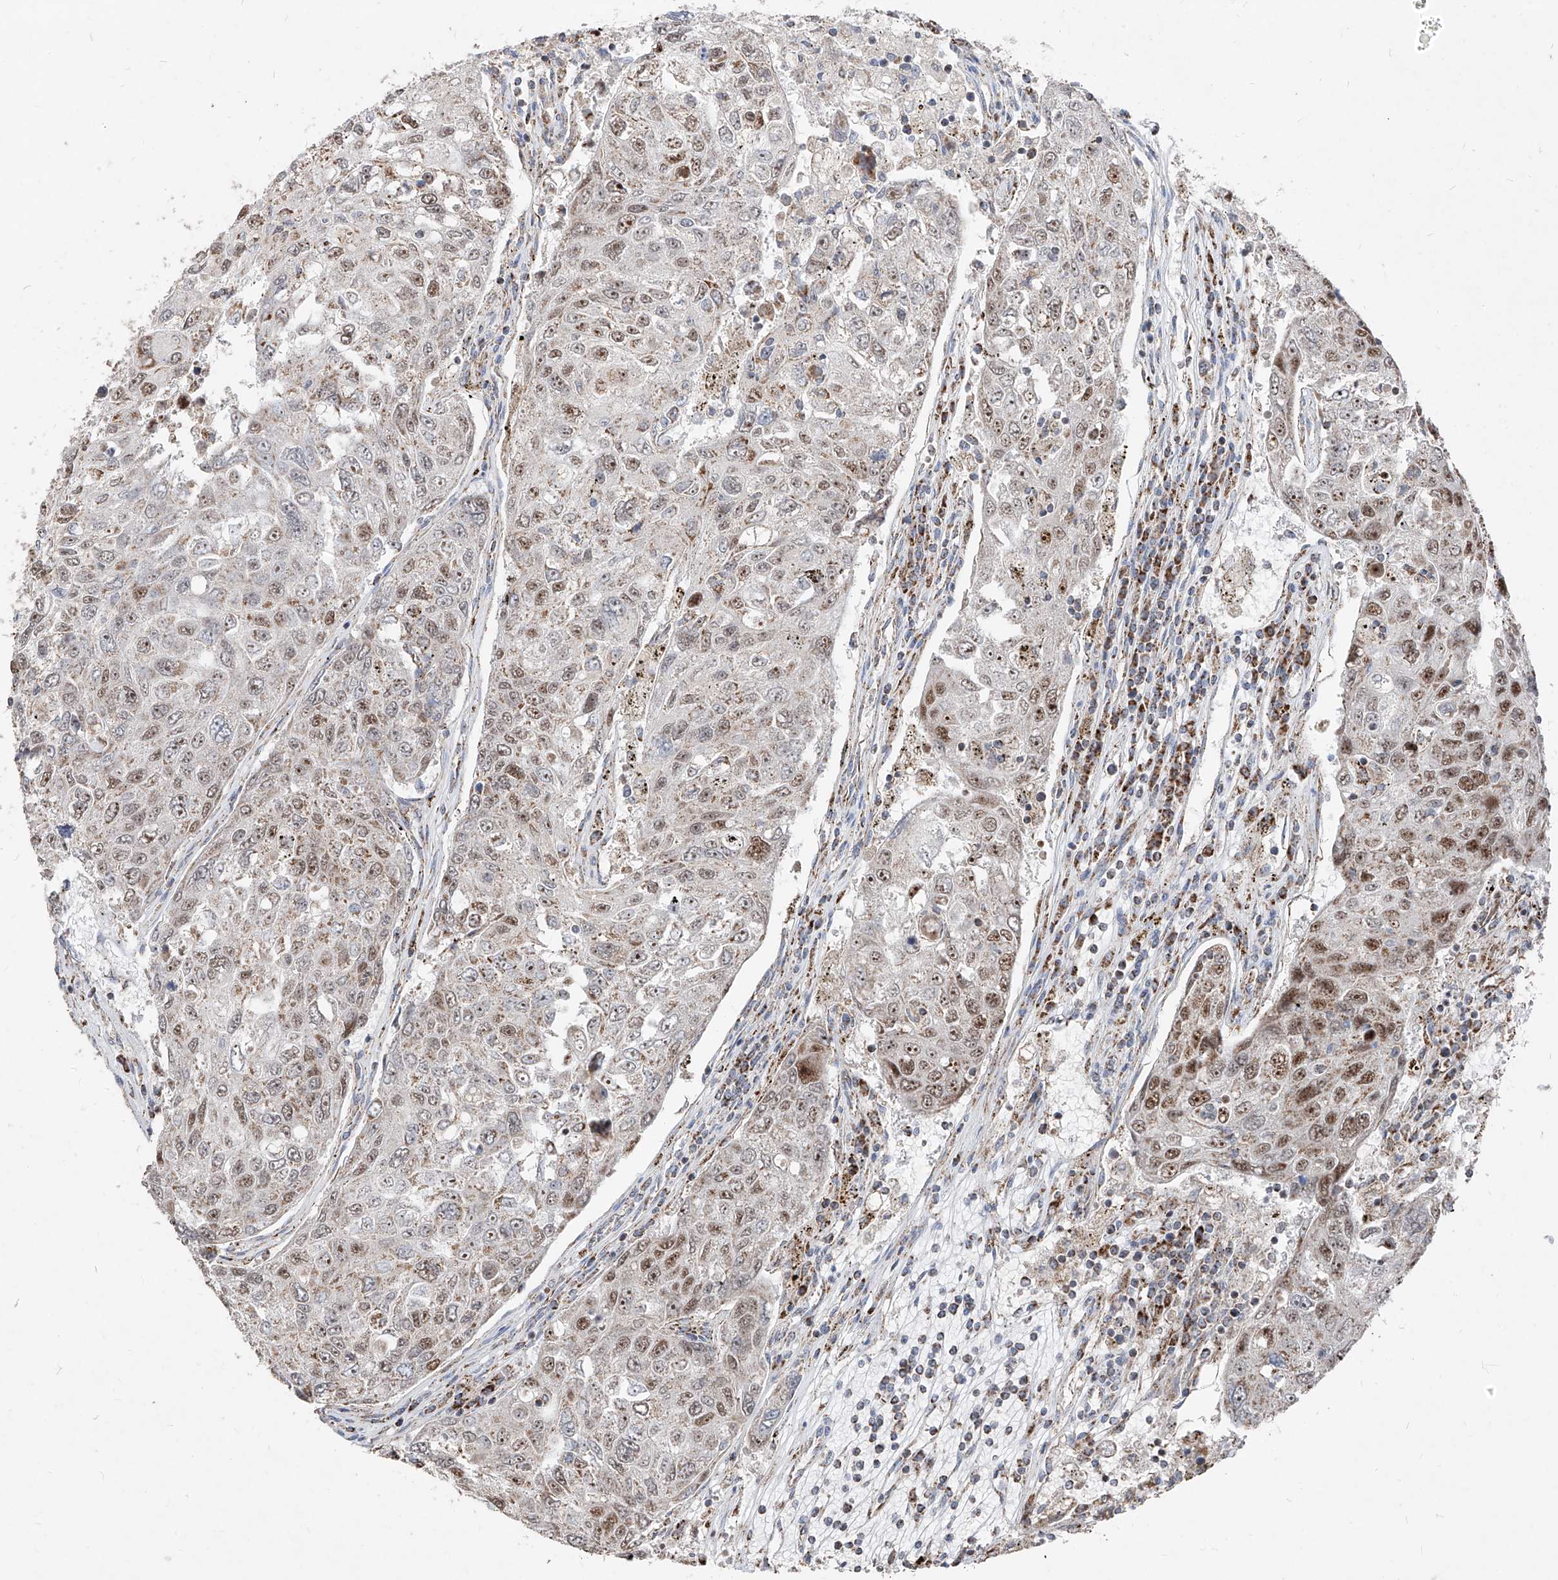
{"staining": {"intensity": "moderate", "quantity": "<25%", "location": "nuclear"}, "tissue": "urothelial cancer", "cell_type": "Tumor cells", "image_type": "cancer", "snomed": [{"axis": "morphology", "description": "Urothelial carcinoma, High grade"}, {"axis": "topography", "description": "Lymph node"}, {"axis": "topography", "description": "Urinary bladder"}], "caption": "About <25% of tumor cells in human high-grade urothelial carcinoma exhibit moderate nuclear protein staining as visualized by brown immunohistochemical staining.", "gene": "NDUFB3", "patient": {"sex": "male", "age": 51}}